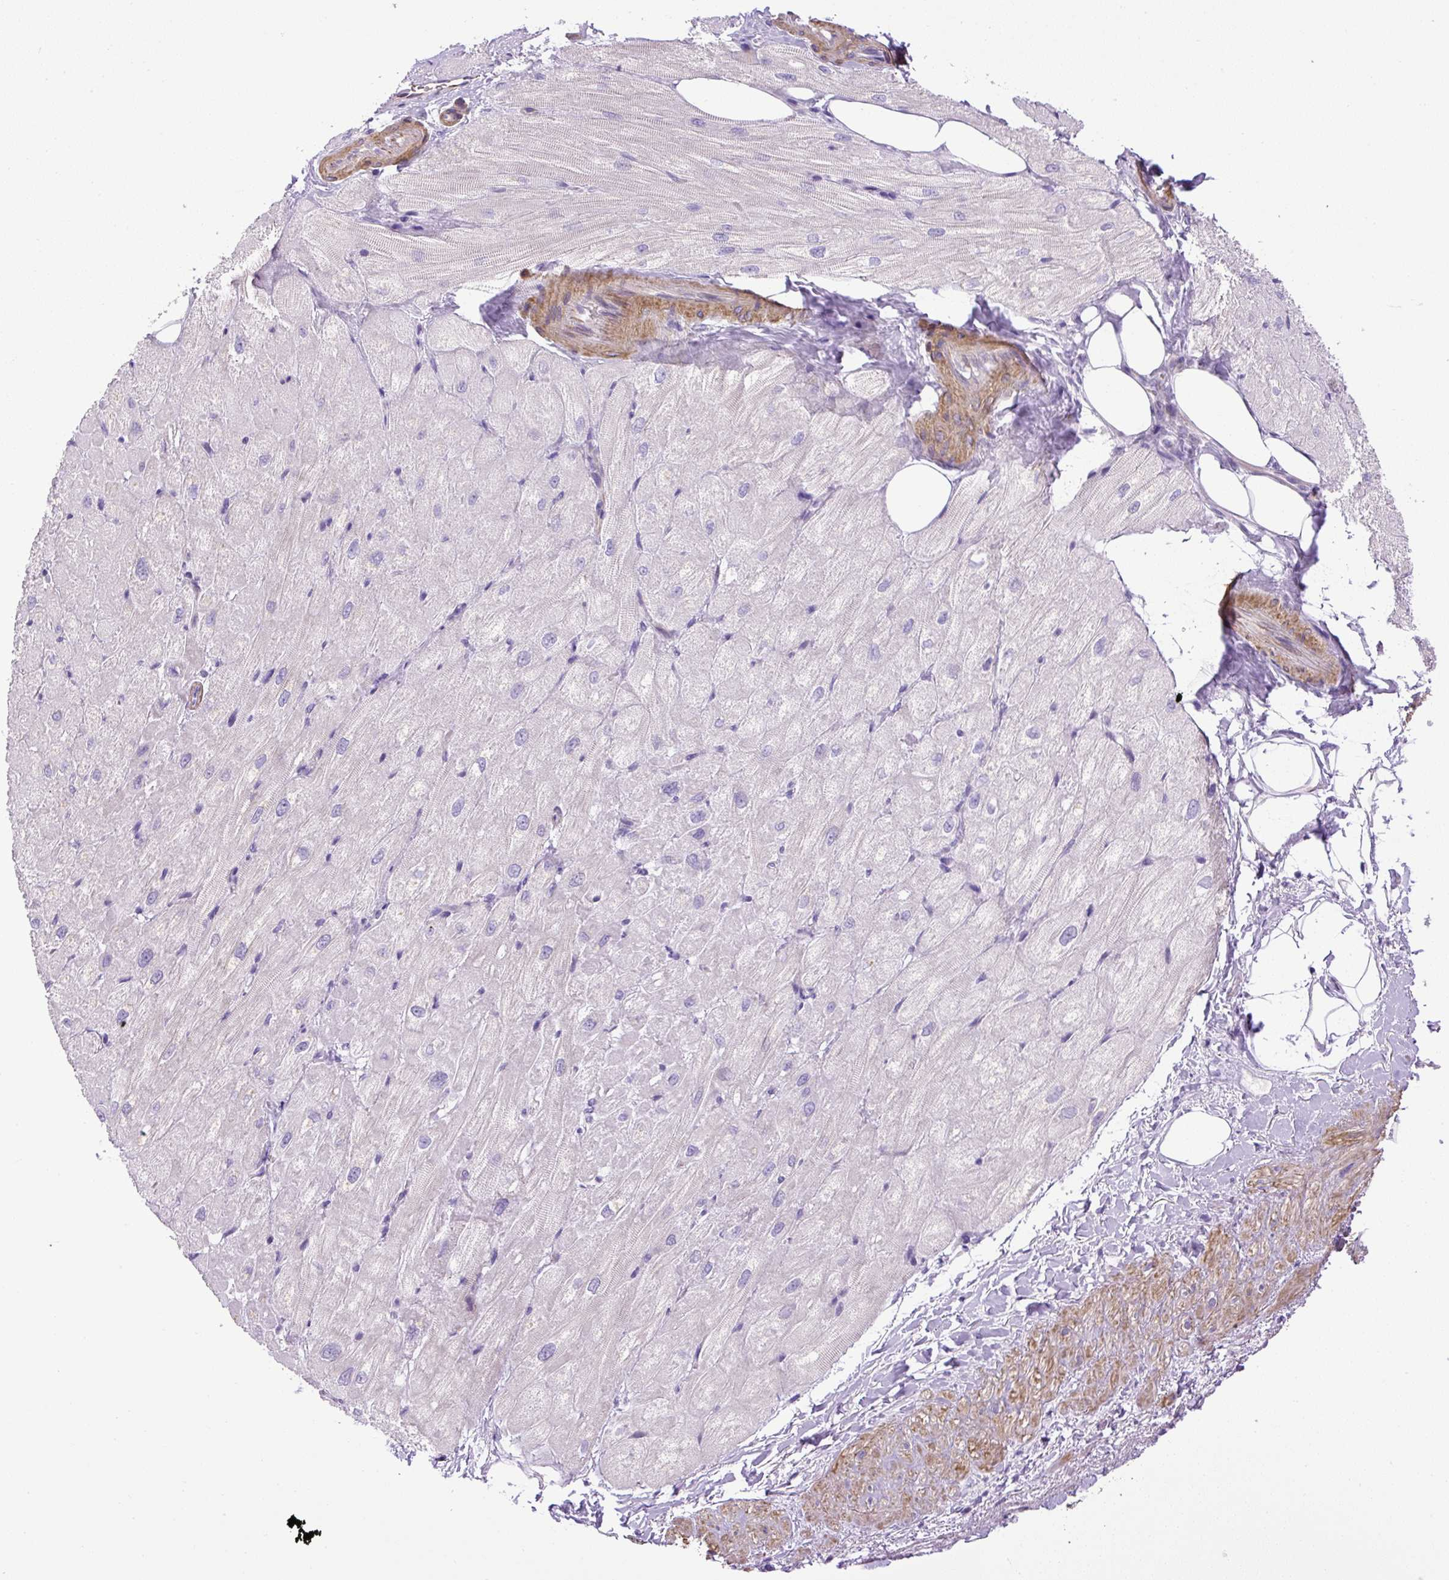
{"staining": {"intensity": "negative", "quantity": "none", "location": "none"}, "tissue": "heart muscle", "cell_type": "Cardiomyocytes", "image_type": "normal", "snomed": [{"axis": "morphology", "description": "Normal tissue, NOS"}, {"axis": "topography", "description": "Heart"}], "caption": "DAB immunohistochemical staining of unremarkable human heart muscle reveals no significant positivity in cardiomyocytes.", "gene": "VWA7", "patient": {"sex": "male", "age": 62}}